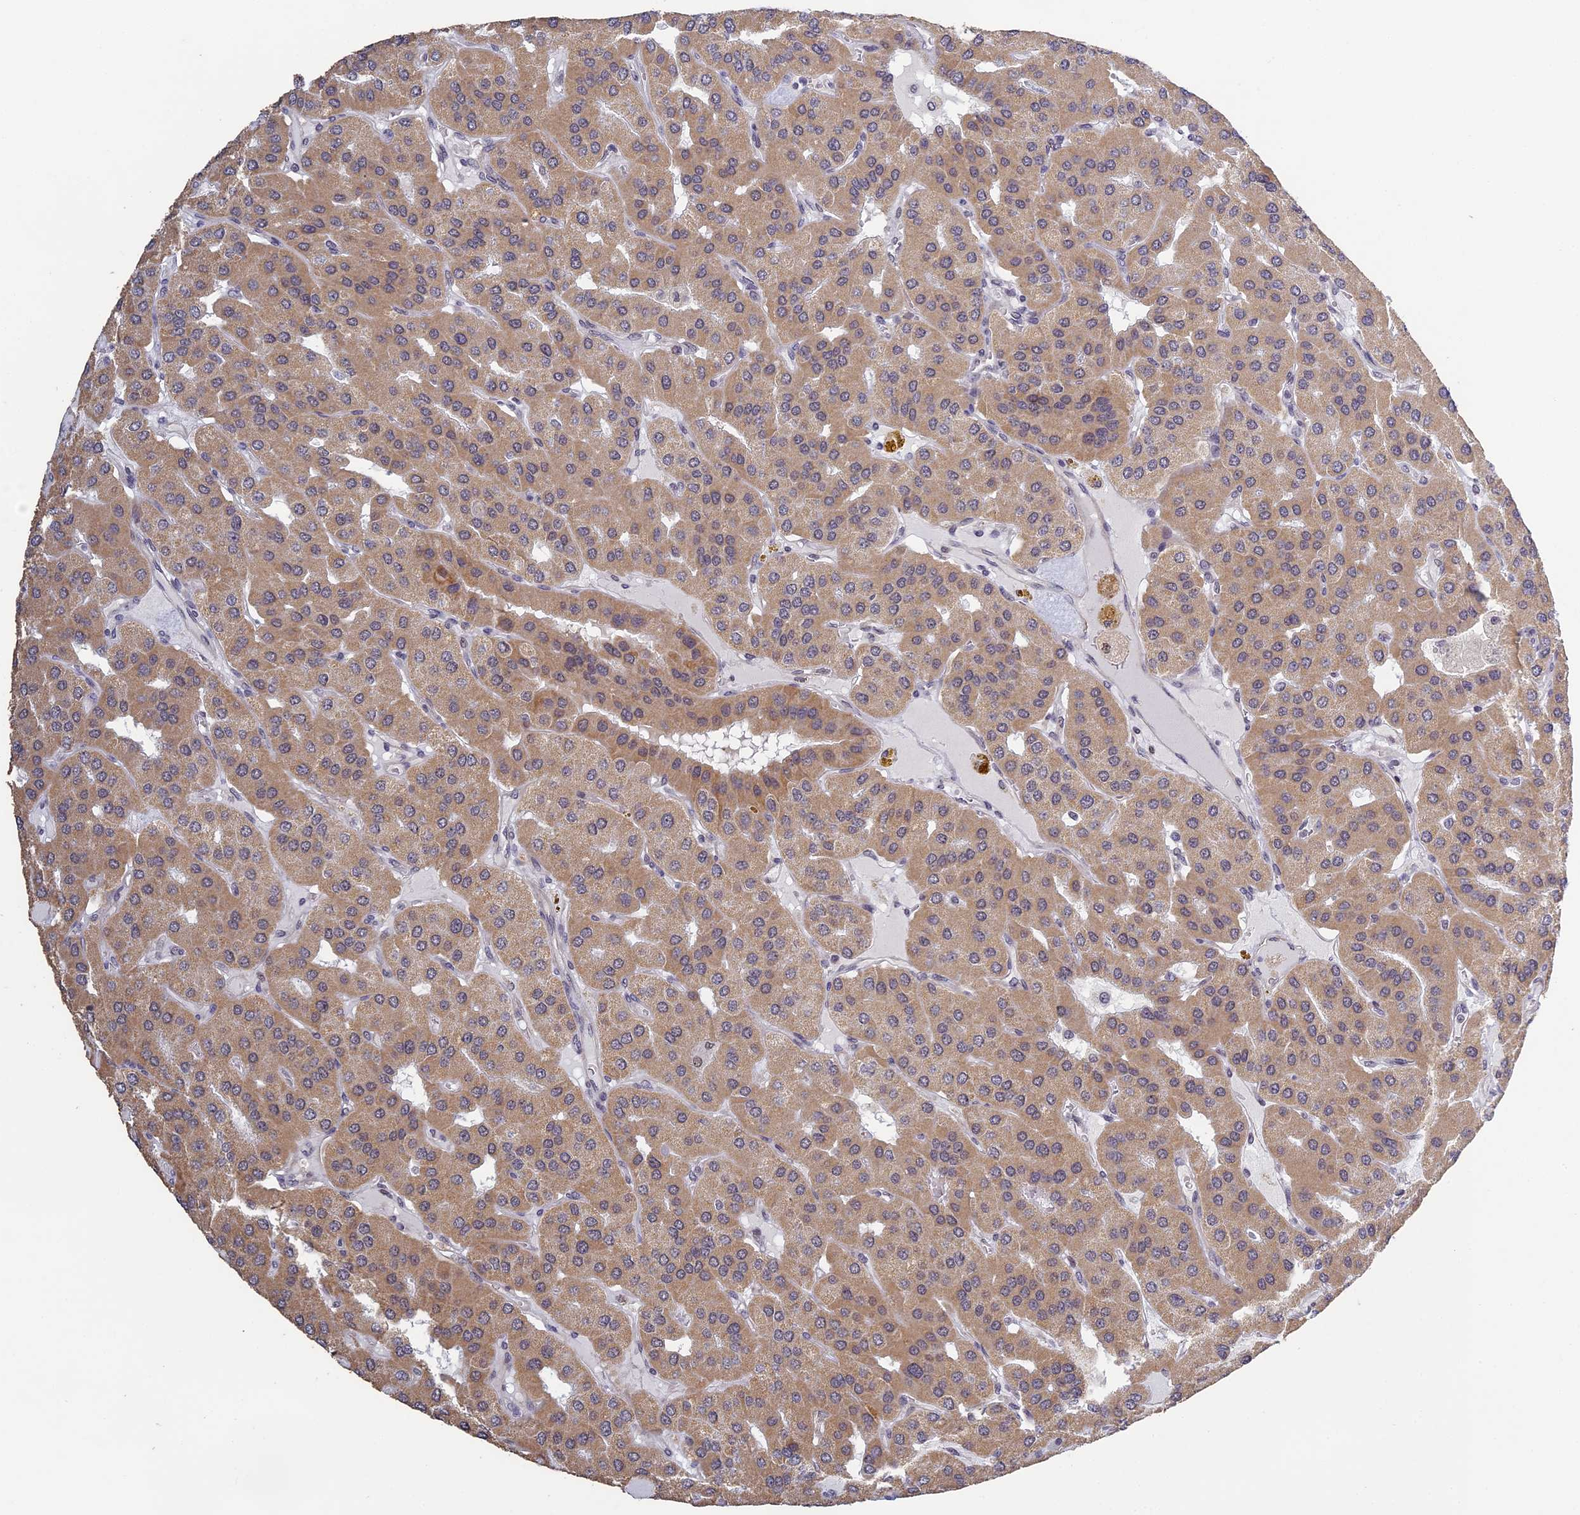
{"staining": {"intensity": "weak", "quantity": ">75%", "location": "cytoplasmic/membranous"}, "tissue": "parathyroid gland", "cell_type": "Glandular cells", "image_type": "normal", "snomed": [{"axis": "morphology", "description": "Normal tissue, NOS"}, {"axis": "morphology", "description": "Adenoma, NOS"}, {"axis": "topography", "description": "Parathyroid gland"}], "caption": "IHC histopathology image of normal human parathyroid gland stained for a protein (brown), which demonstrates low levels of weak cytoplasmic/membranous positivity in about >75% of glandular cells.", "gene": "MORF4L1", "patient": {"sex": "female", "age": 86}}